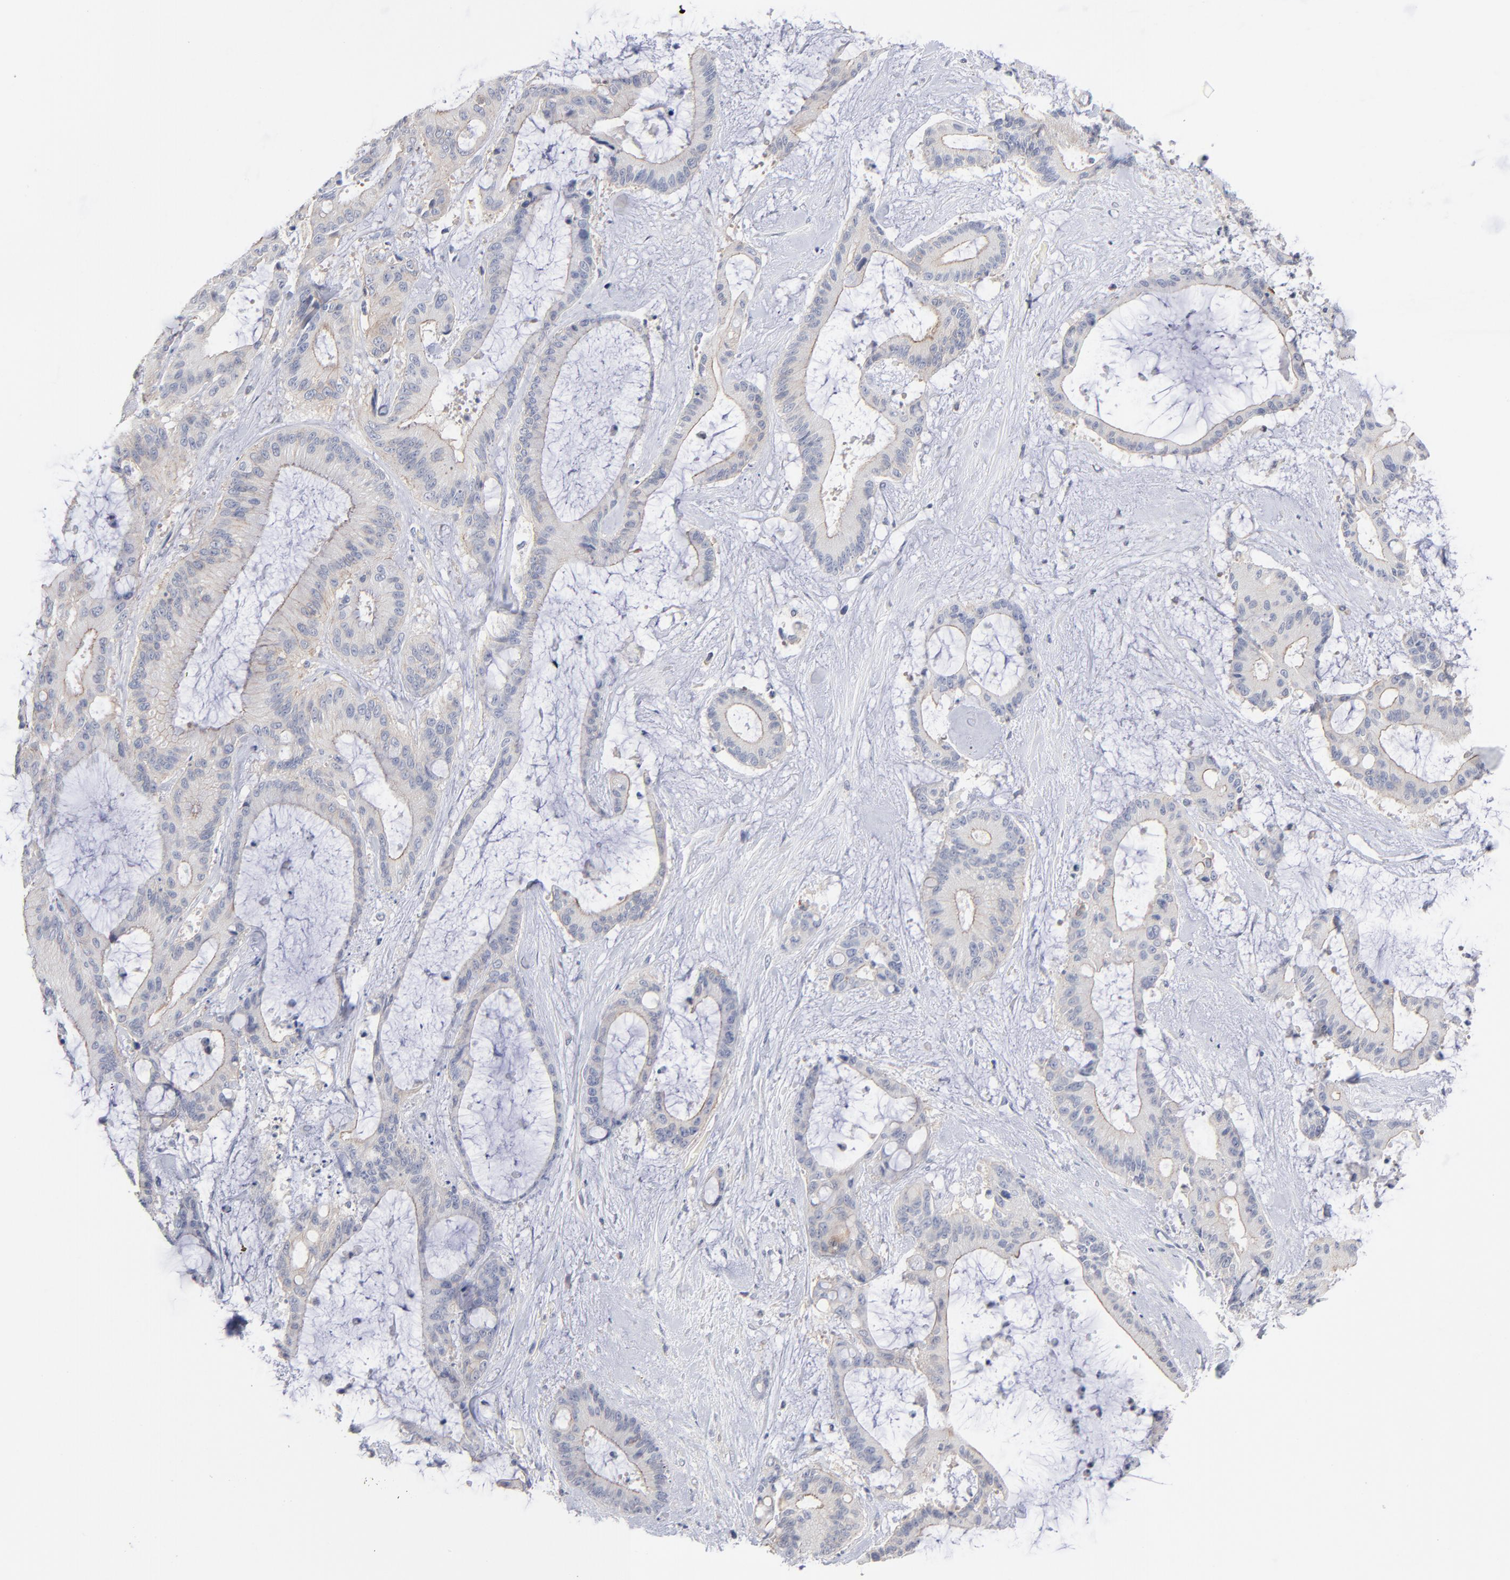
{"staining": {"intensity": "weak", "quantity": "25%-75%", "location": "cytoplasmic/membranous"}, "tissue": "liver cancer", "cell_type": "Tumor cells", "image_type": "cancer", "snomed": [{"axis": "morphology", "description": "Cholangiocarcinoma"}, {"axis": "topography", "description": "Liver"}], "caption": "Immunohistochemistry histopathology image of liver cancer stained for a protein (brown), which exhibits low levels of weak cytoplasmic/membranous expression in about 25%-75% of tumor cells.", "gene": "PDLIM2", "patient": {"sex": "female", "age": 73}}